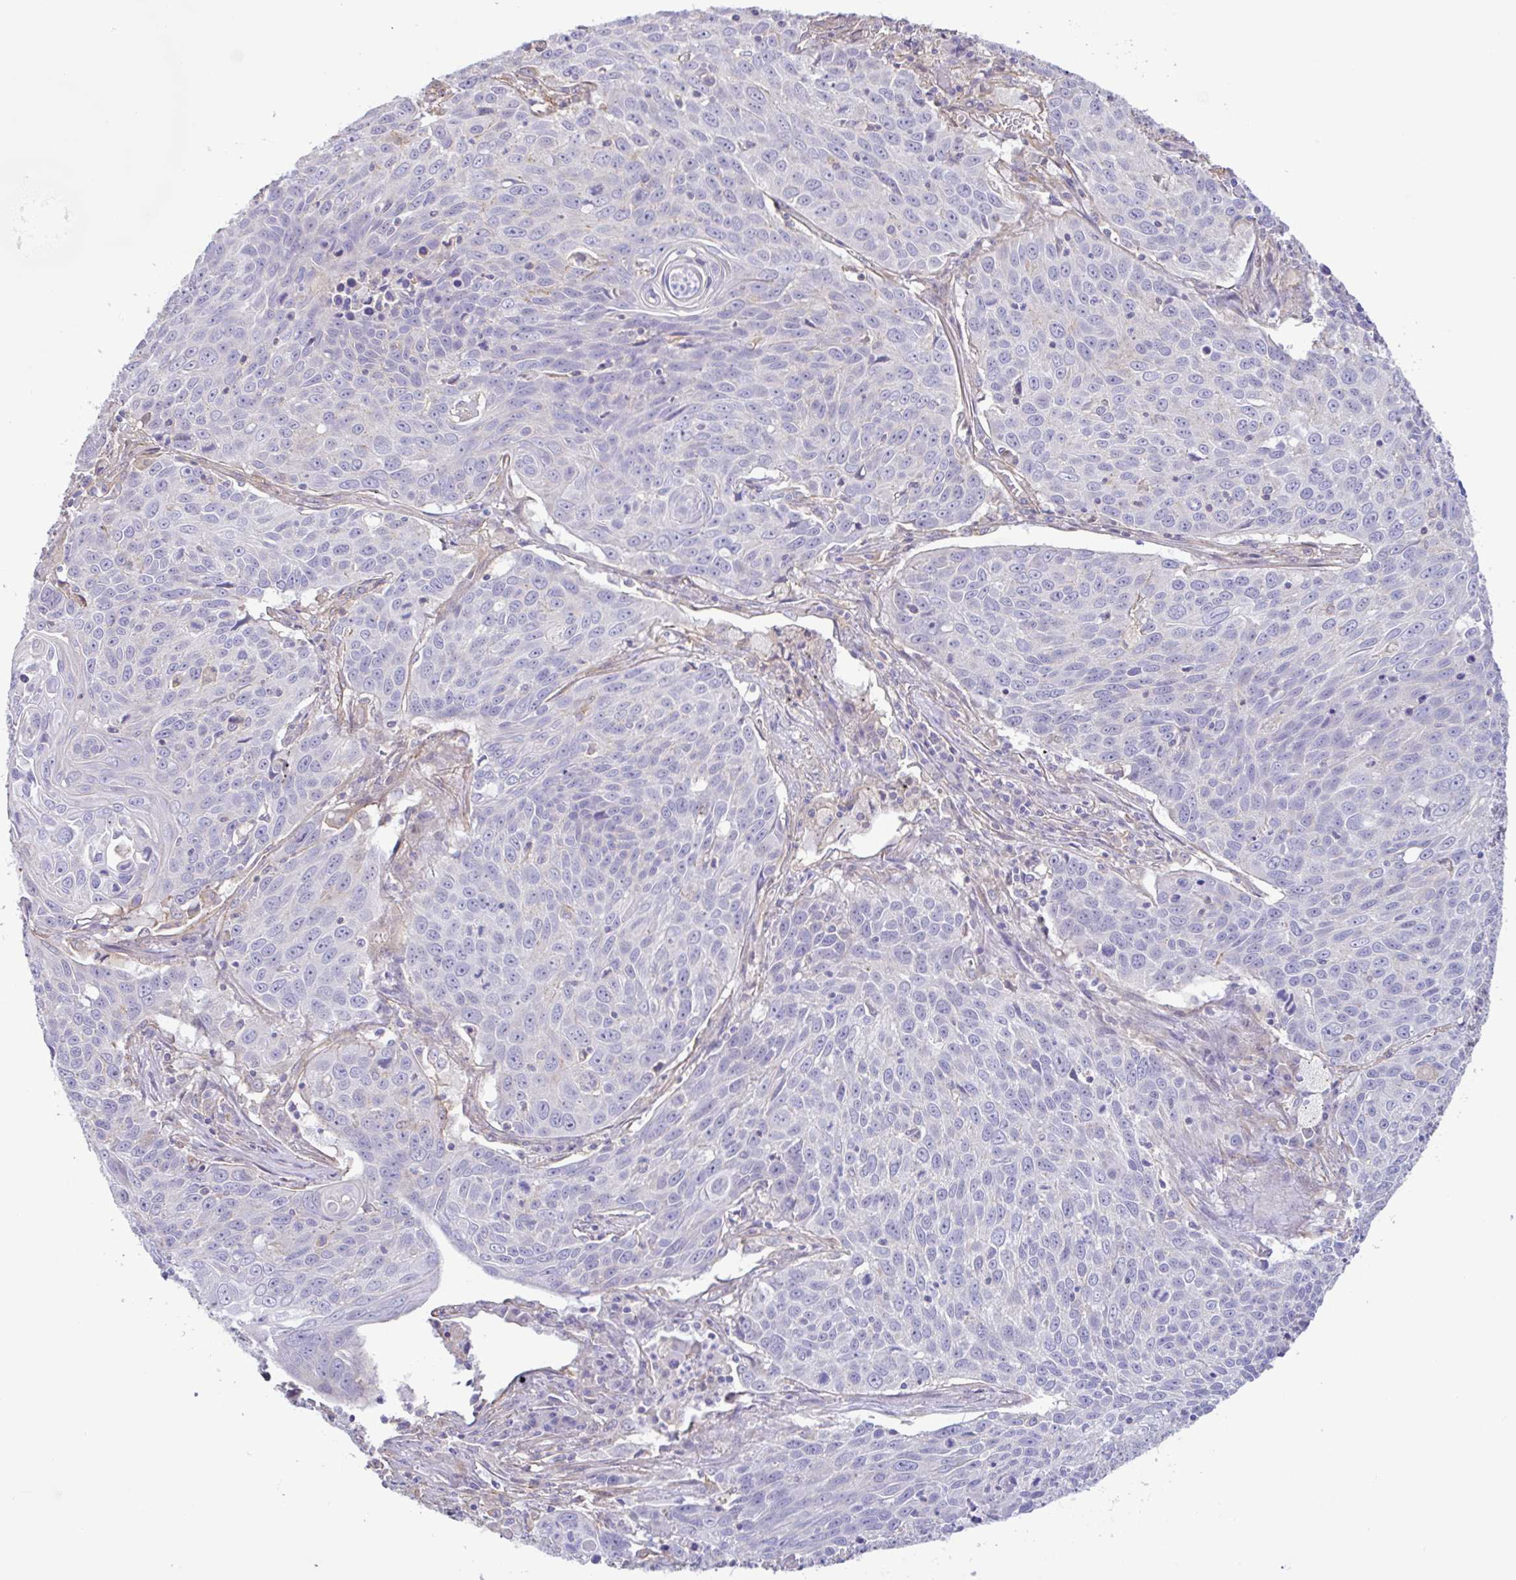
{"staining": {"intensity": "negative", "quantity": "none", "location": "none"}, "tissue": "lung cancer", "cell_type": "Tumor cells", "image_type": "cancer", "snomed": [{"axis": "morphology", "description": "Squamous cell carcinoma, NOS"}, {"axis": "topography", "description": "Lung"}], "caption": "Tumor cells show no significant protein staining in lung cancer. Brightfield microscopy of immunohistochemistry stained with DAB (brown) and hematoxylin (blue), captured at high magnification.", "gene": "PLCD4", "patient": {"sex": "male", "age": 78}}